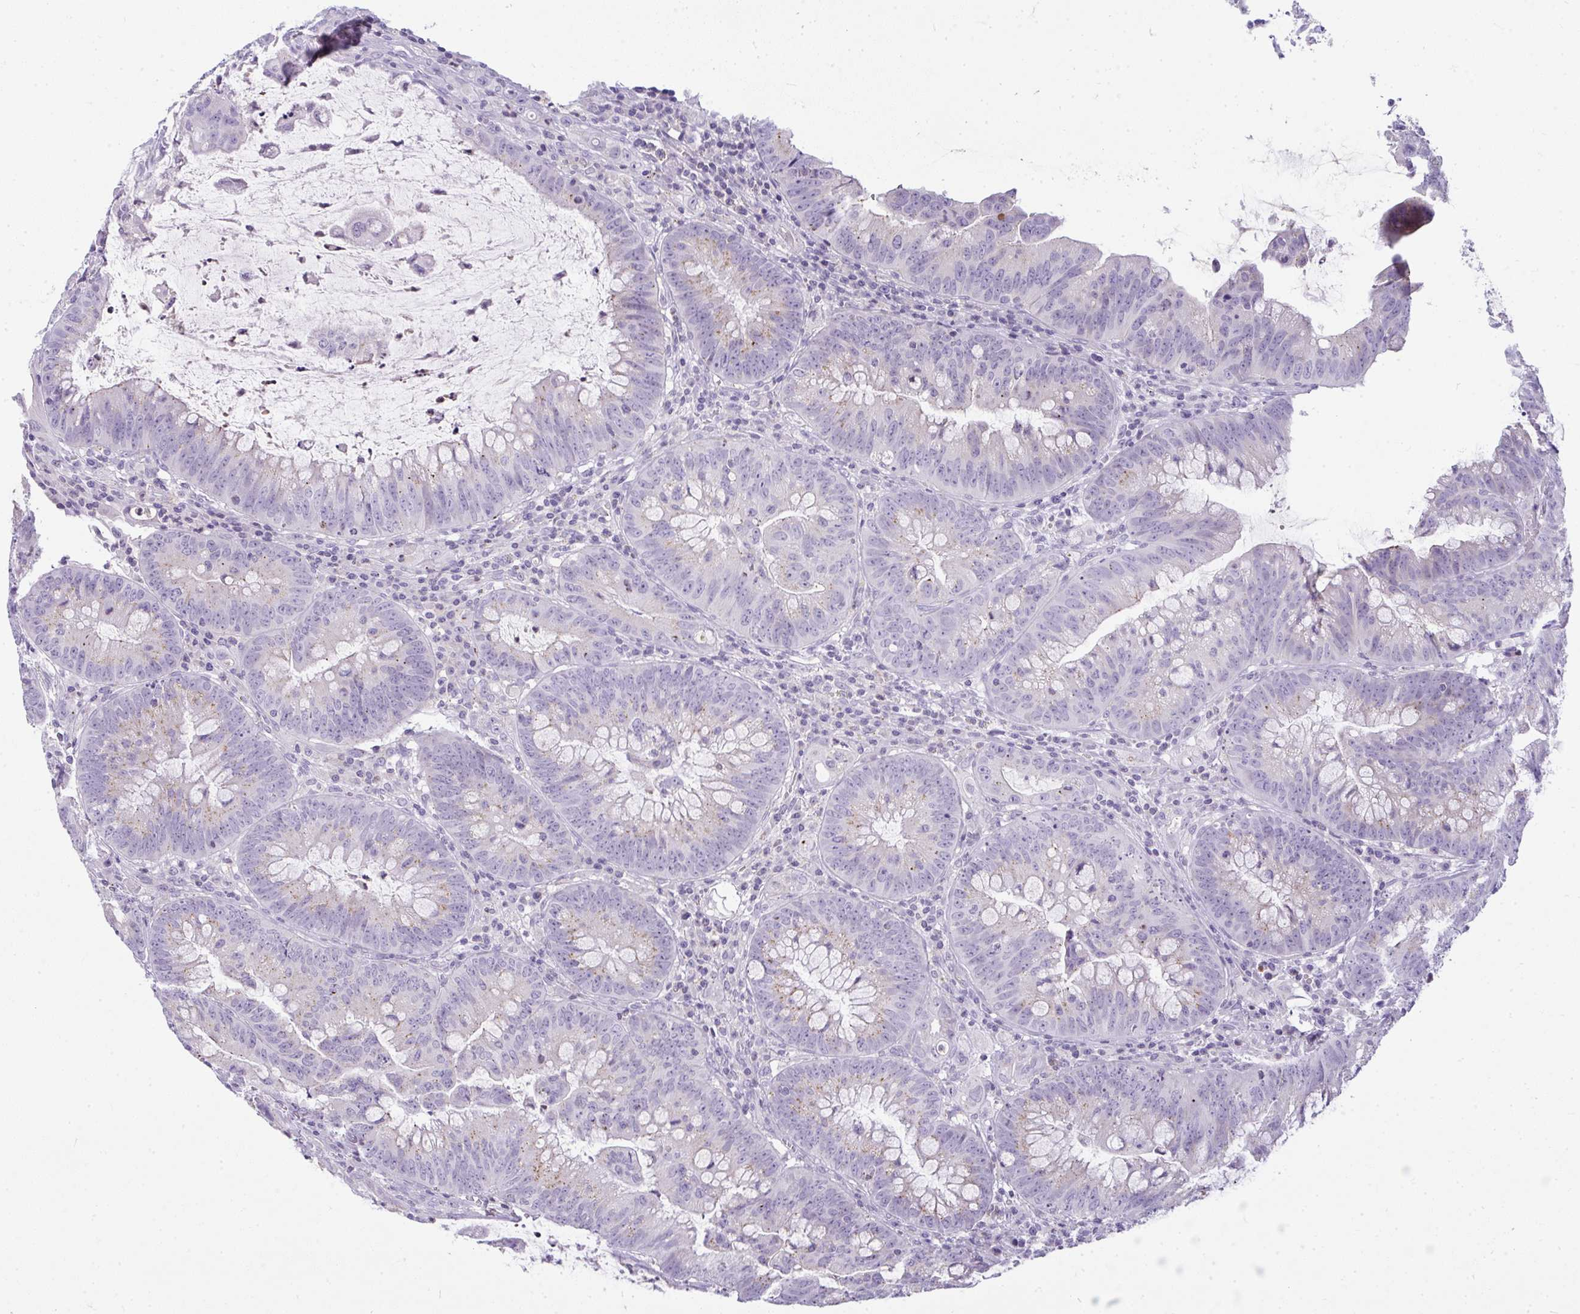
{"staining": {"intensity": "moderate", "quantity": "25%-75%", "location": "cytoplasmic/membranous"}, "tissue": "colorectal cancer", "cell_type": "Tumor cells", "image_type": "cancer", "snomed": [{"axis": "morphology", "description": "Adenocarcinoma, NOS"}, {"axis": "topography", "description": "Colon"}], "caption": "Protein positivity by immunohistochemistry (IHC) demonstrates moderate cytoplasmic/membranous staining in about 25%-75% of tumor cells in adenocarcinoma (colorectal).", "gene": "VPS4B", "patient": {"sex": "male", "age": 62}}